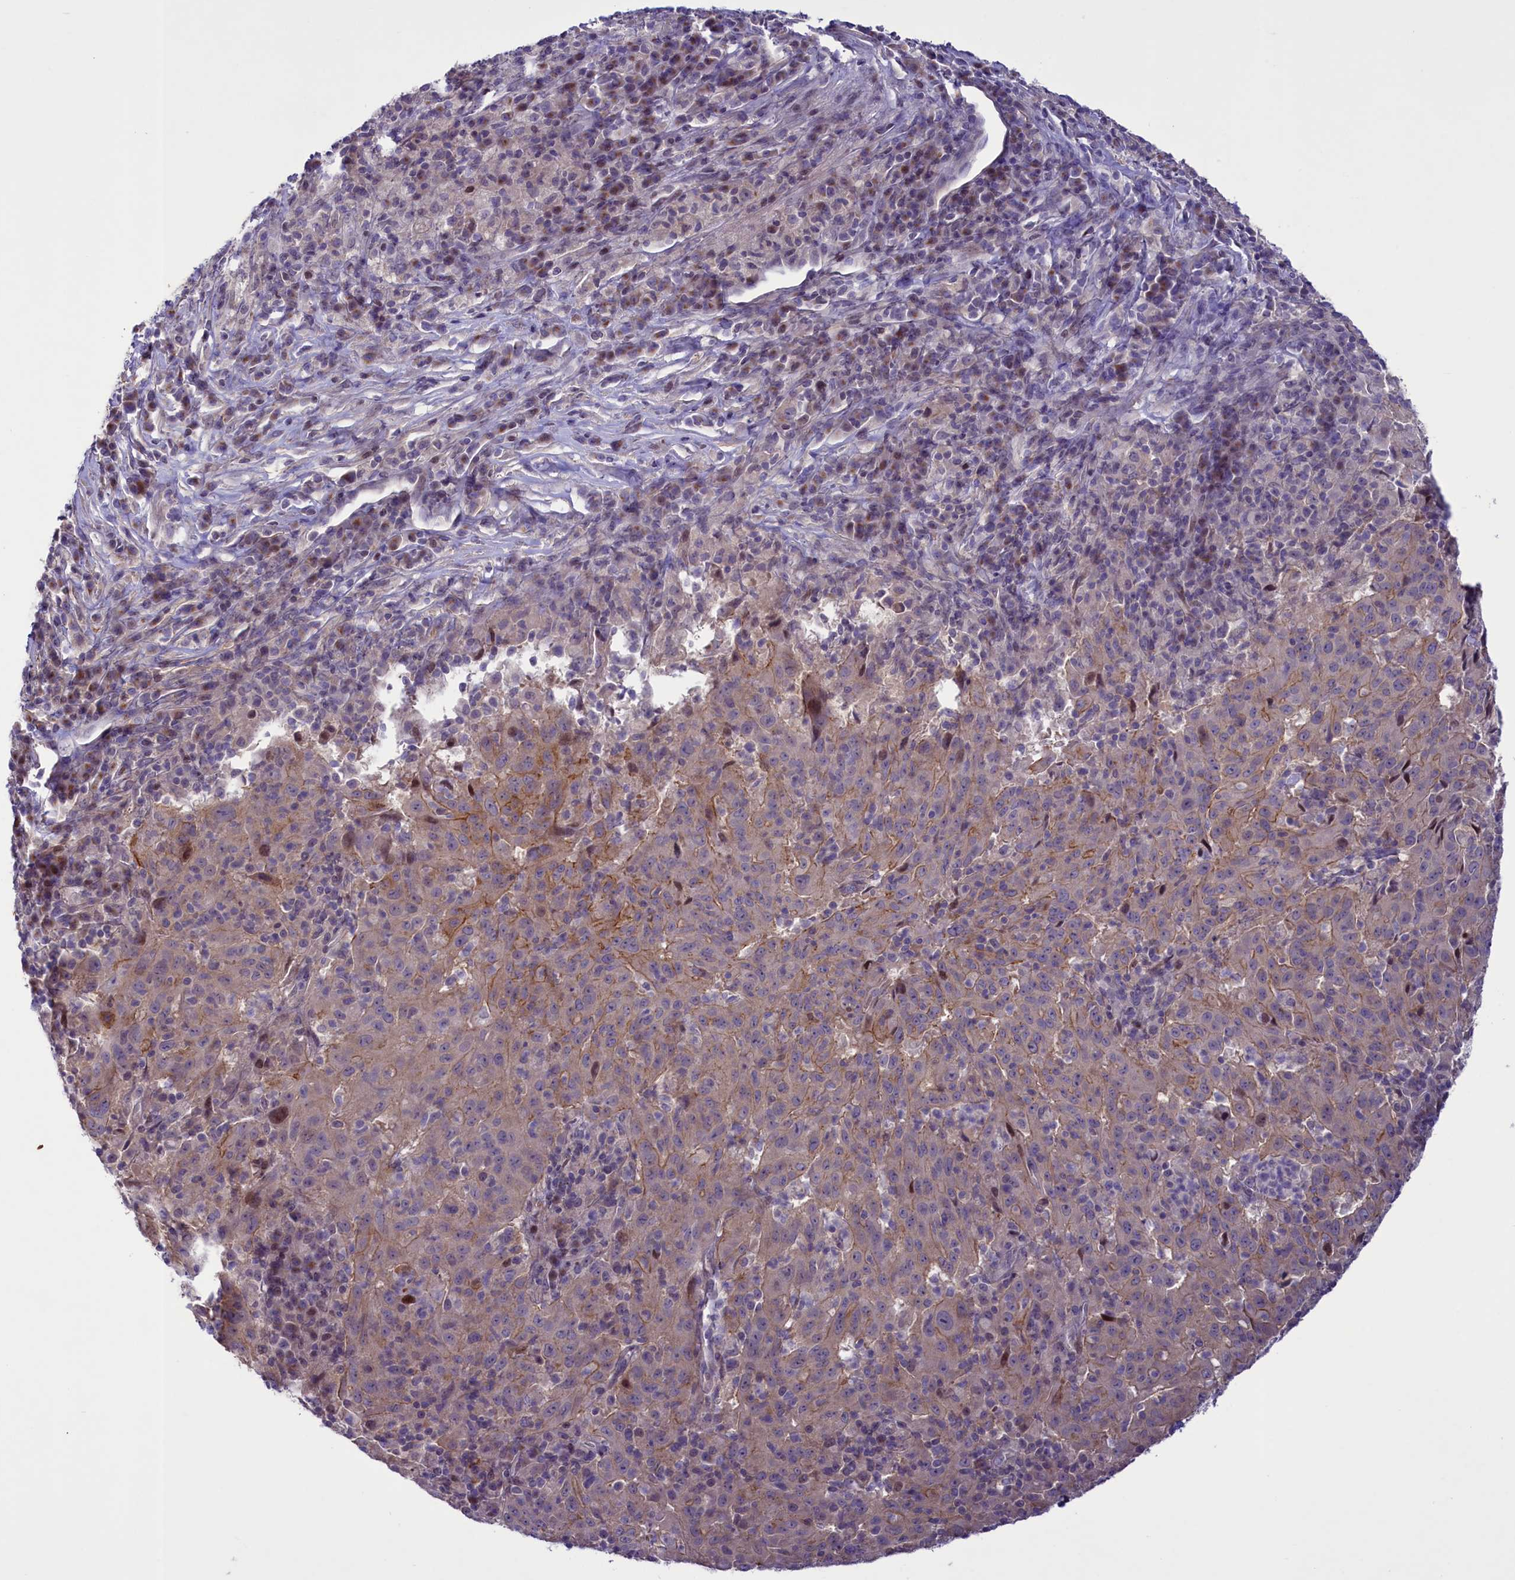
{"staining": {"intensity": "moderate", "quantity": "<25%", "location": "cytoplasmic/membranous"}, "tissue": "pancreatic cancer", "cell_type": "Tumor cells", "image_type": "cancer", "snomed": [{"axis": "morphology", "description": "Adenocarcinoma, NOS"}, {"axis": "topography", "description": "Pancreas"}], "caption": "Immunohistochemistry image of human adenocarcinoma (pancreatic) stained for a protein (brown), which displays low levels of moderate cytoplasmic/membranous expression in about <25% of tumor cells.", "gene": "MAN2C1", "patient": {"sex": "male", "age": 63}}